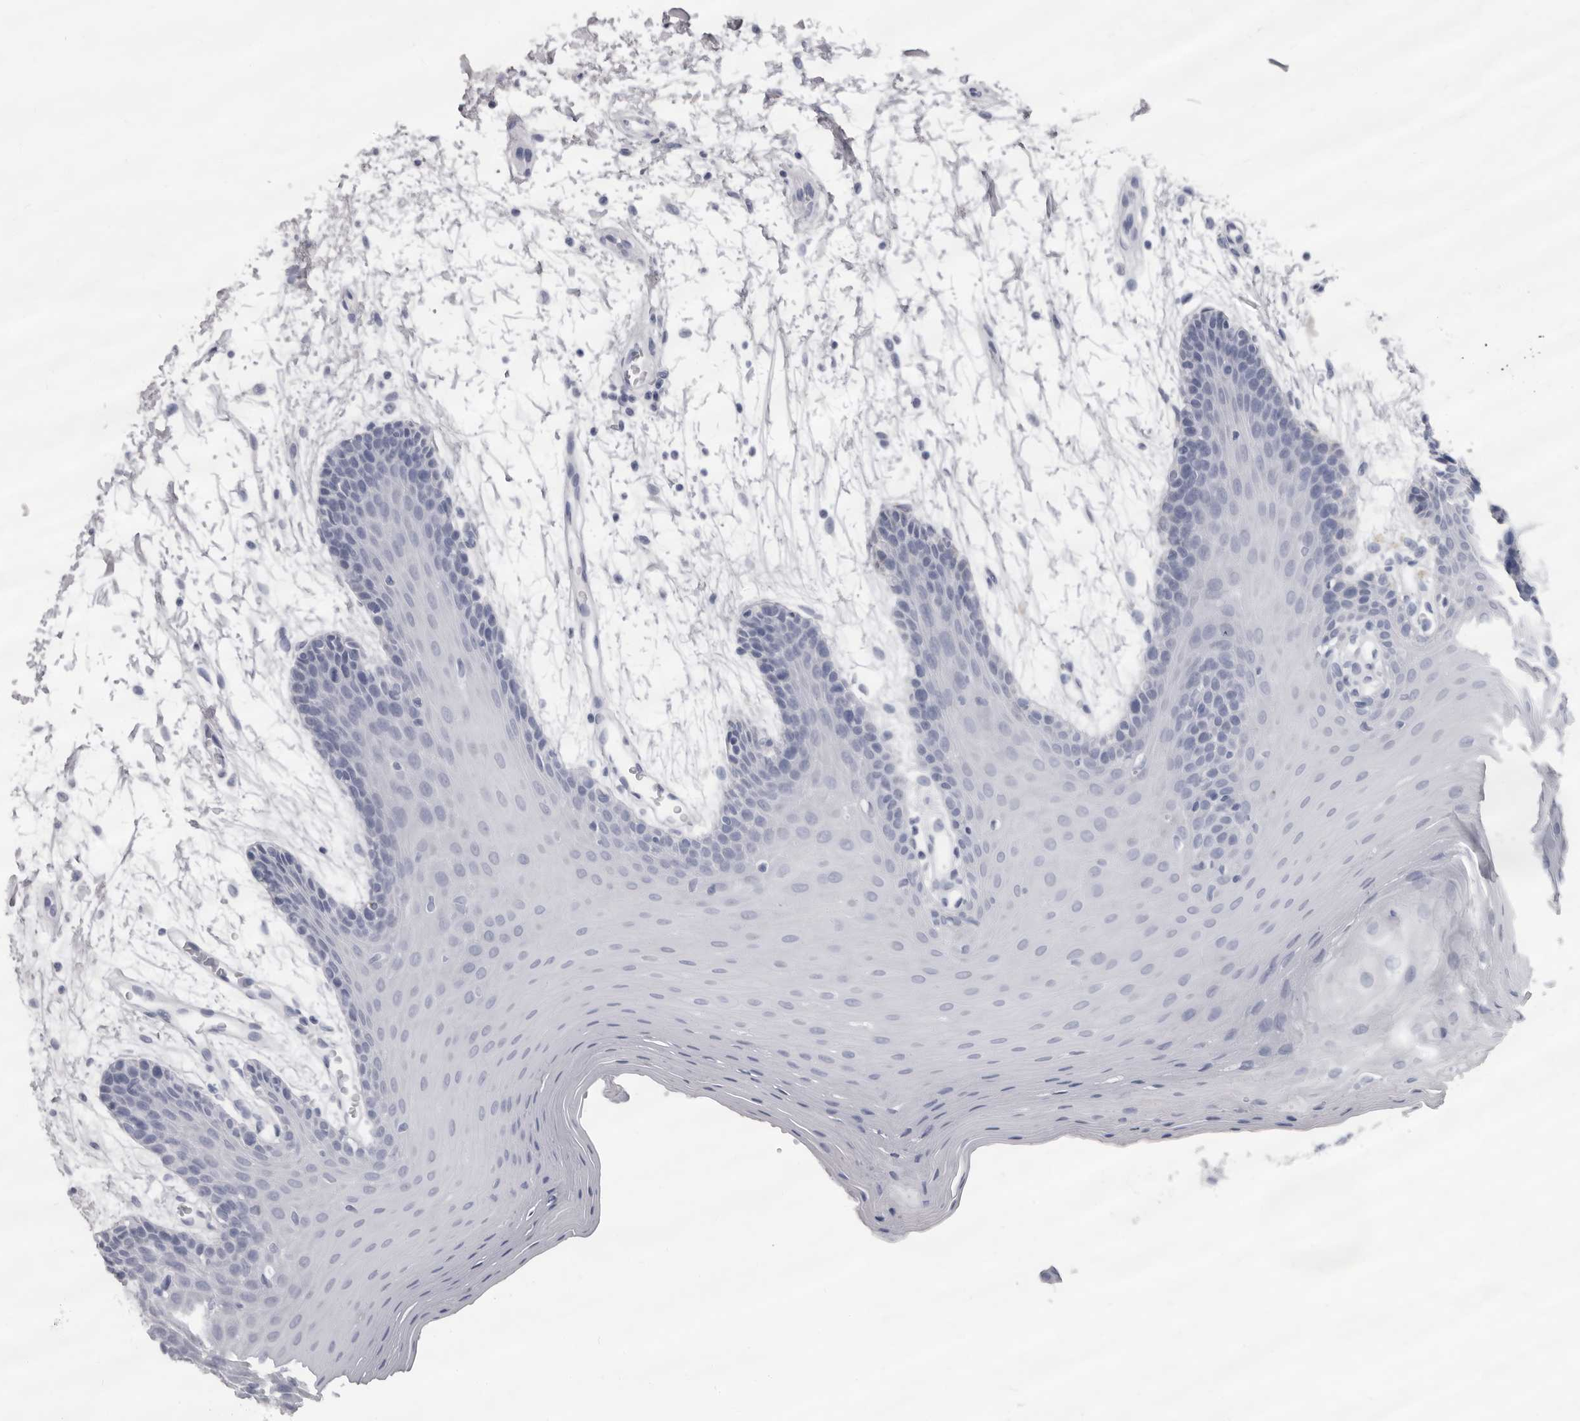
{"staining": {"intensity": "negative", "quantity": "none", "location": "none"}, "tissue": "oral mucosa", "cell_type": "Squamous epithelial cells", "image_type": "normal", "snomed": [{"axis": "morphology", "description": "Normal tissue, NOS"}, {"axis": "morphology", "description": "Squamous cell carcinoma, NOS"}, {"axis": "topography", "description": "Skeletal muscle"}, {"axis": "topography", "description": "Oral tissue"}, {"axis": "topography", "description": "Salivary gland"}, {"axis": "topography", "description": "Head-Neck"}], "caption": "High power microscopy photomicrograph of an immunohistochemistry image of benign oral mucosa, revealing no significant positivity in squamous epithelial cells.", "gene": "GZMH", "patient": {"sex": "male", "age": 54}}